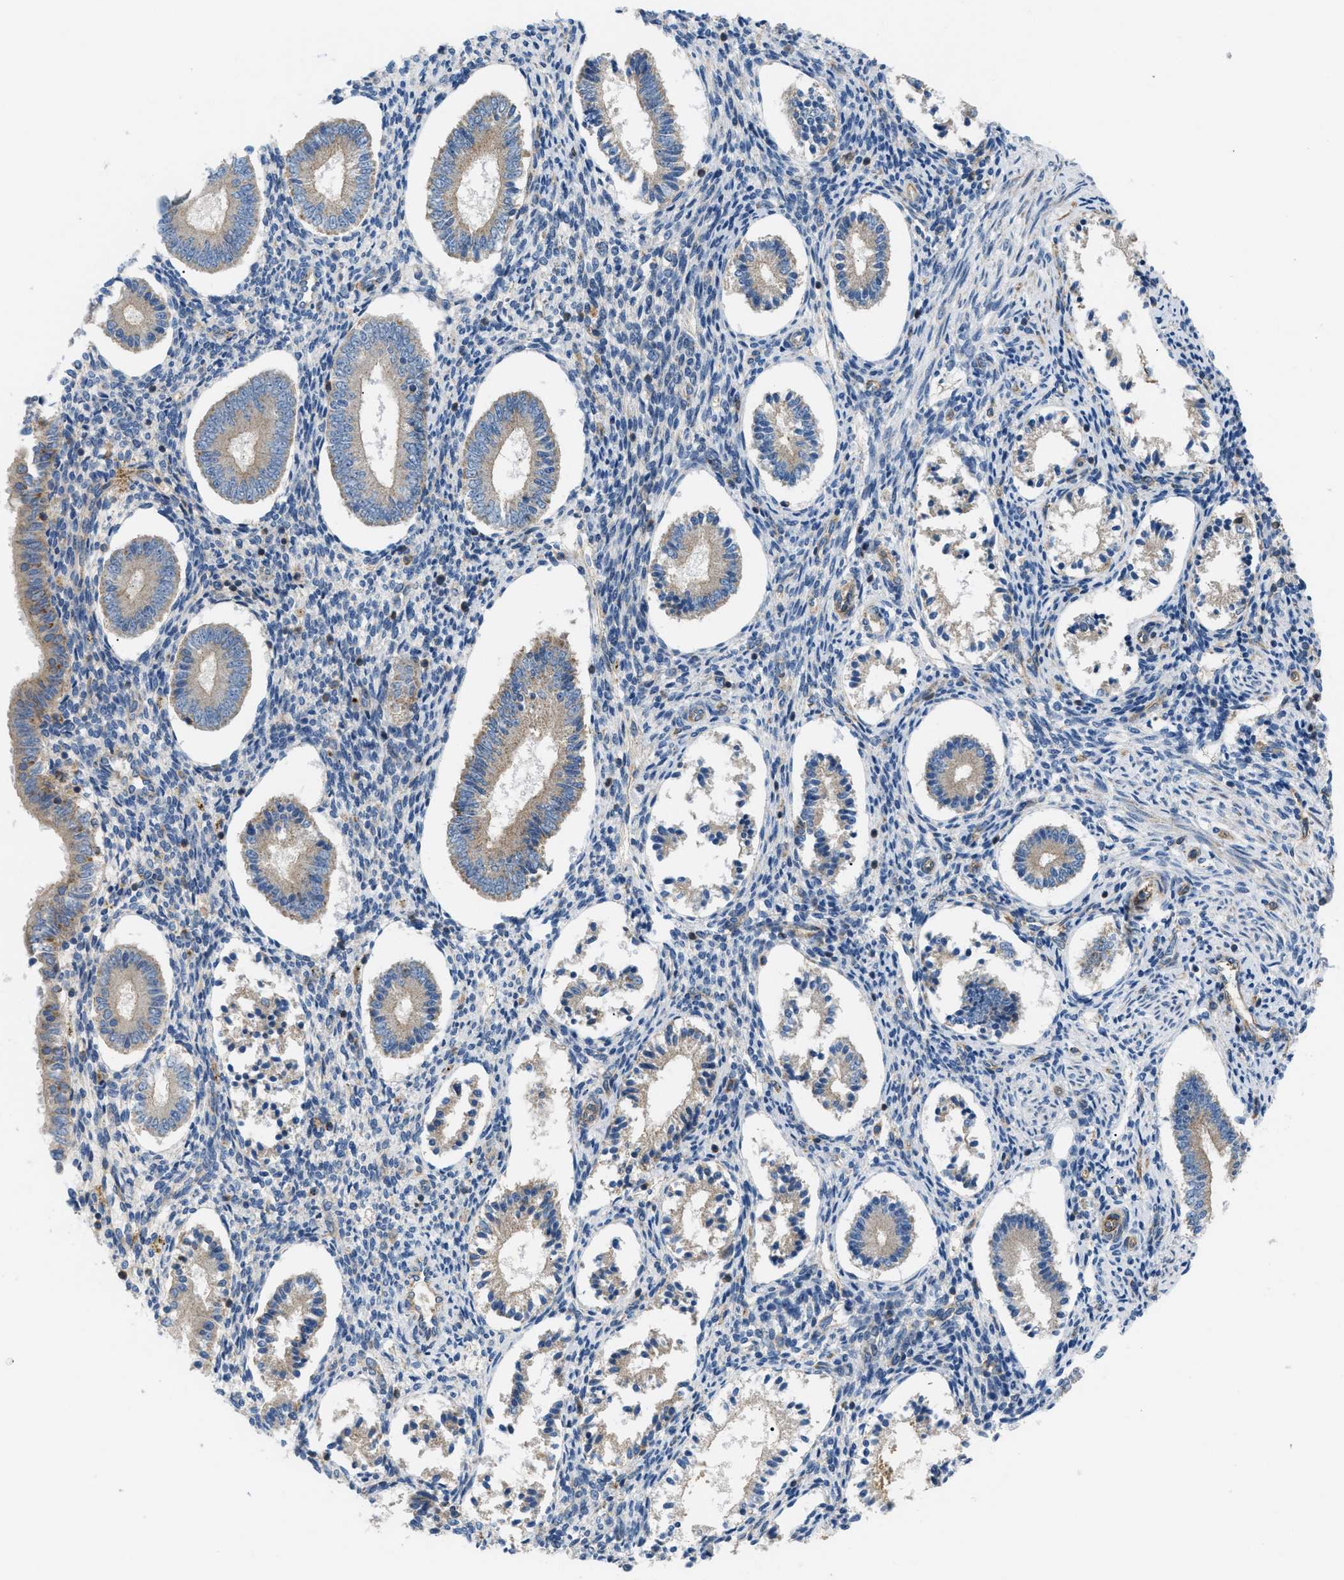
{"staining": {"intensity": "moderate", "quantity": "25%-75%", "location": "cytoplasmic/membranous"}, "tissue": "endometrium", "cell_type": "Cells in endometrial stroma", "image_type": "normal", "snomed": [{"axis": "morphology", "description": "Normal tissue, NOS"}, {"axis": "topography", "description": "Endometrium"}], "caption": "IHC photomicrograph of normal endometrium stained for a protein (brown), which displays medium levels of moderate cytoplasmic/membranous positivity in approximately 25%-75% of cells in endometrial stroma.", "gene": "ATP2A3", "patient": {"sex": "female", "age": 42}}